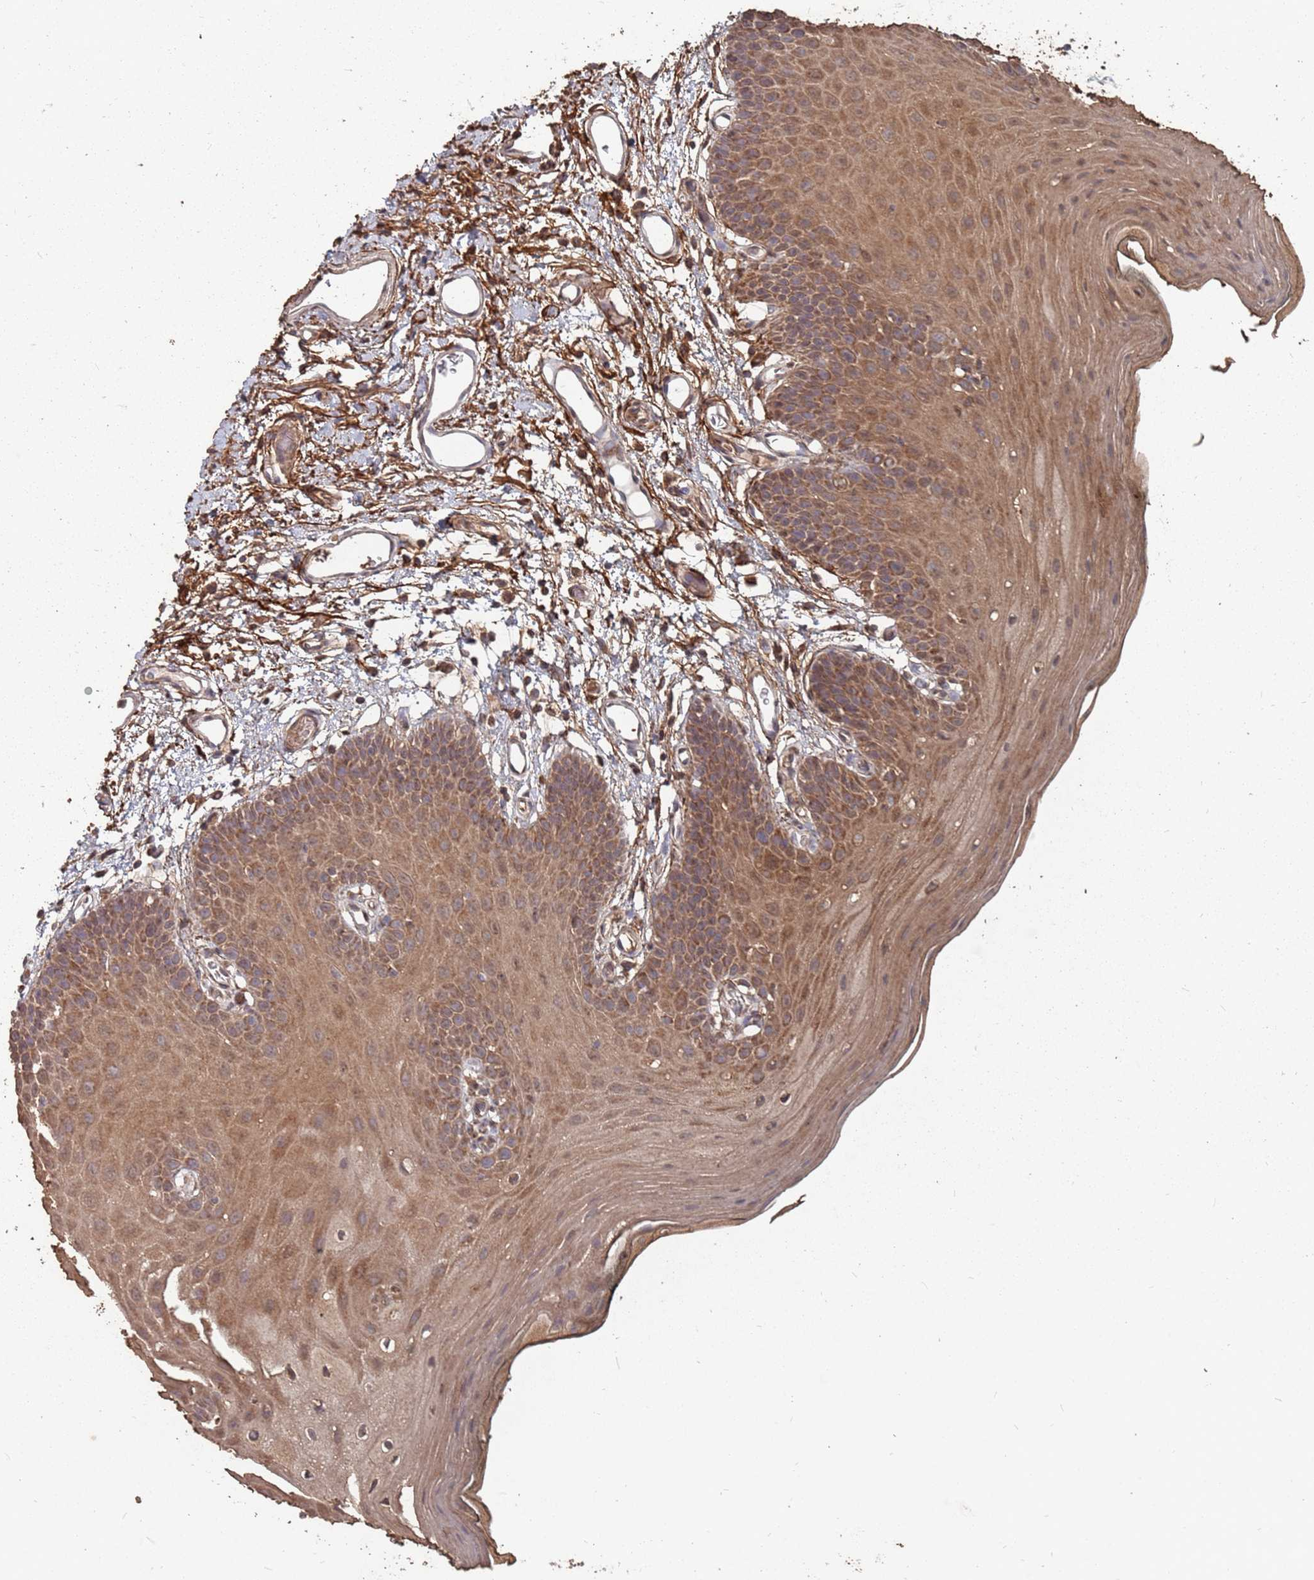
{"staining": {"intensity": "moderate", "quantity": ">75%", "location": "cytoplasmic/membranous"}, "tissue": "oral mucosa", "cell_type": "Squamous epithelial cells", "image_type": "normal", "snomed": [{"axis": "morphology", "description": "Normal tissue, NOS"}, {"axis": "topography", "description": "Oral tissue"}, {"axis": "topography", "description": "Tounge, NOS"}], "caption": "This histopathology image exhibits benign oral mucosa stained with IHC to label a protein in brown. The cytoplasmic/membranous of squamous epithelial cells show moderate positivity for the protein. Nuclei are counter-stained blue.", "gene": "PRORP", "patient": {"sex": "female", "age": 81}}